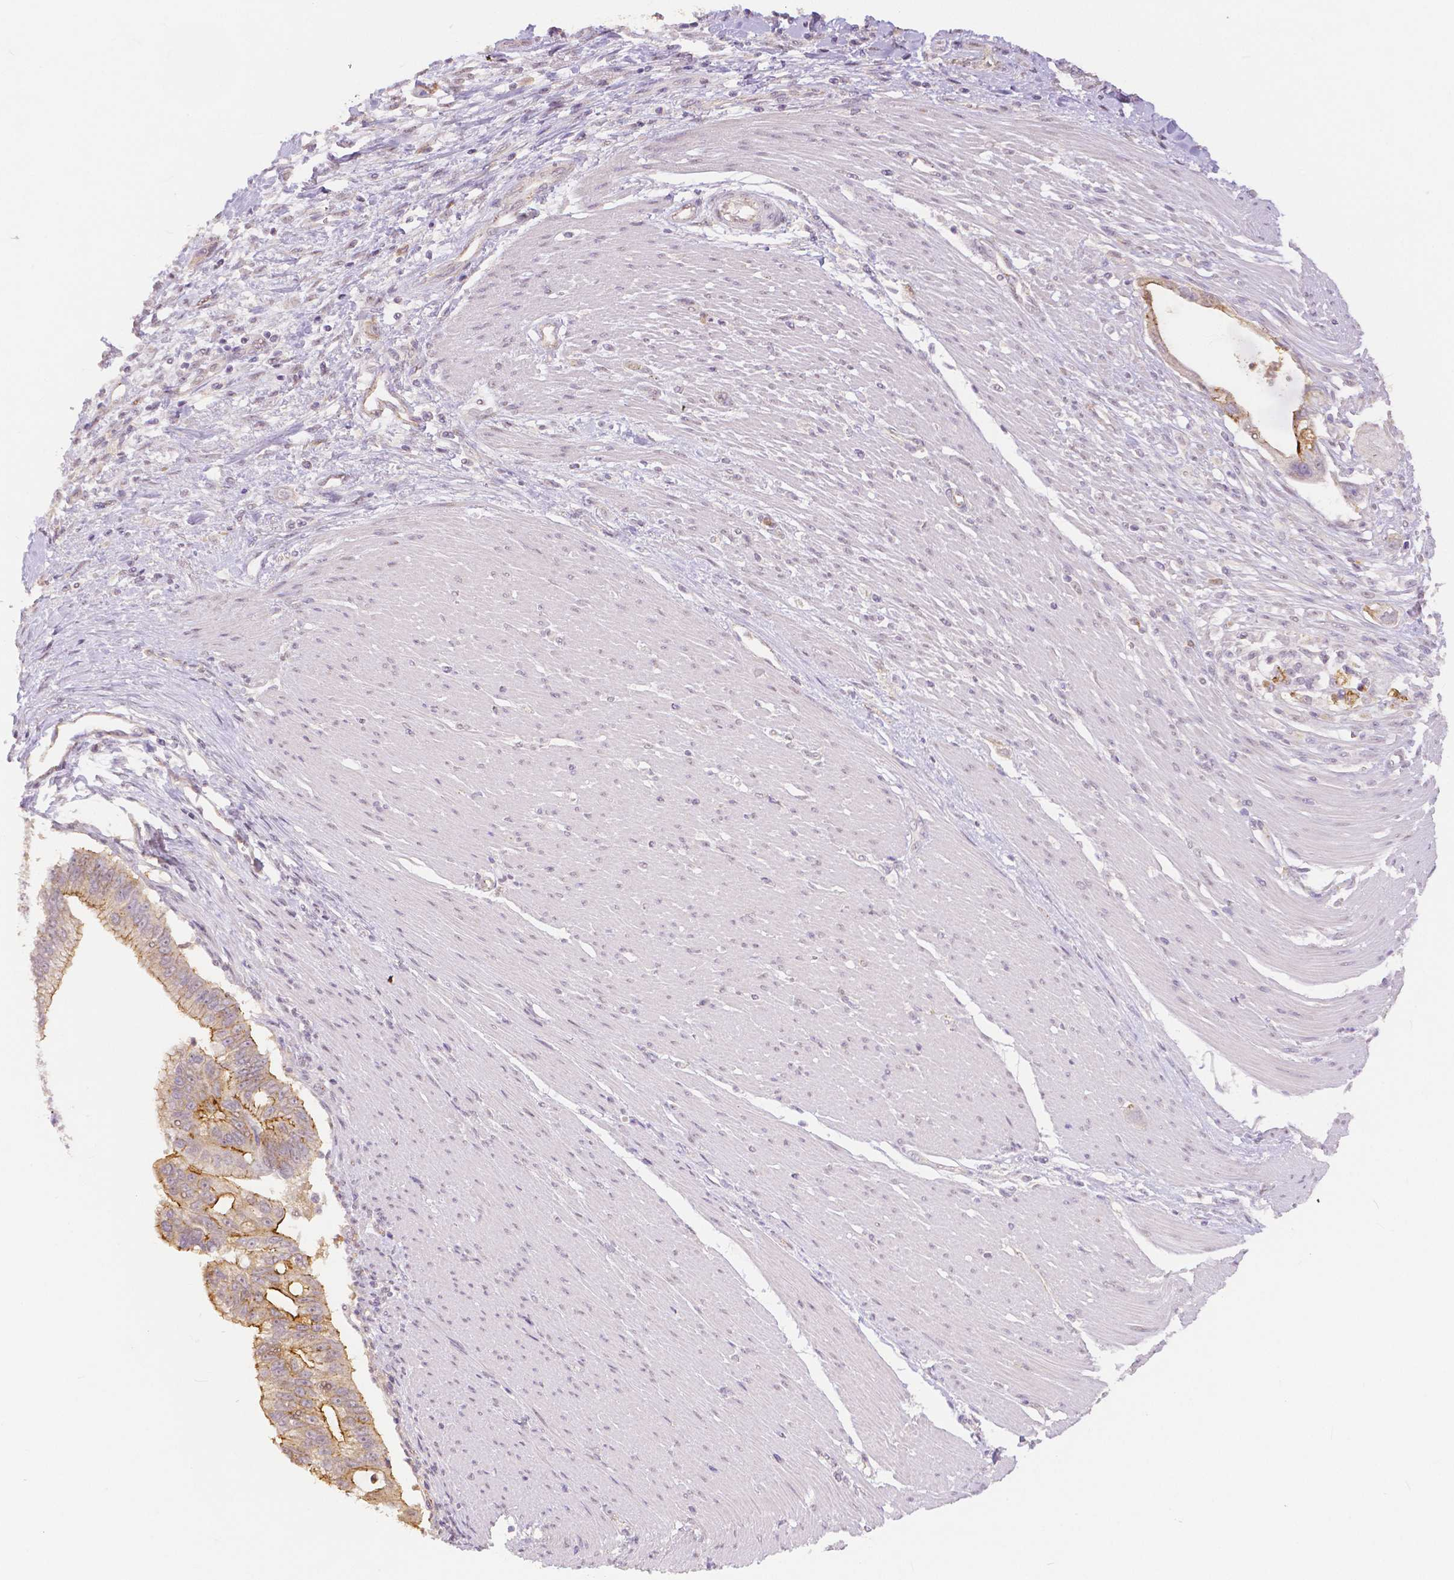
{"staining": {"intensity": "moderate", "quantity": "25%-75%", "location": "cytoplasmic/membranous"}, "tissue": "pancreatic cancer", "cell_type": "Tumor cells", "image_type": "cancer", "snomed": [{"axis": "morphology", "description": "Adenocarcinoma, NOS"}, {"axis": "topography", "description": "Pancreas"}], "caption": "Adenocarcinoma (pancreatic) stained with DAB IHC reveals medium levels of moderate cytoplasmic/membranous expression in about 25%-75% of tumor cells. Immunohistochemistry stains the protein of interest in brown and the nuclei are stained blue.", "gene": "OCLN", "patient": {"sex": "male", "age": 70}}